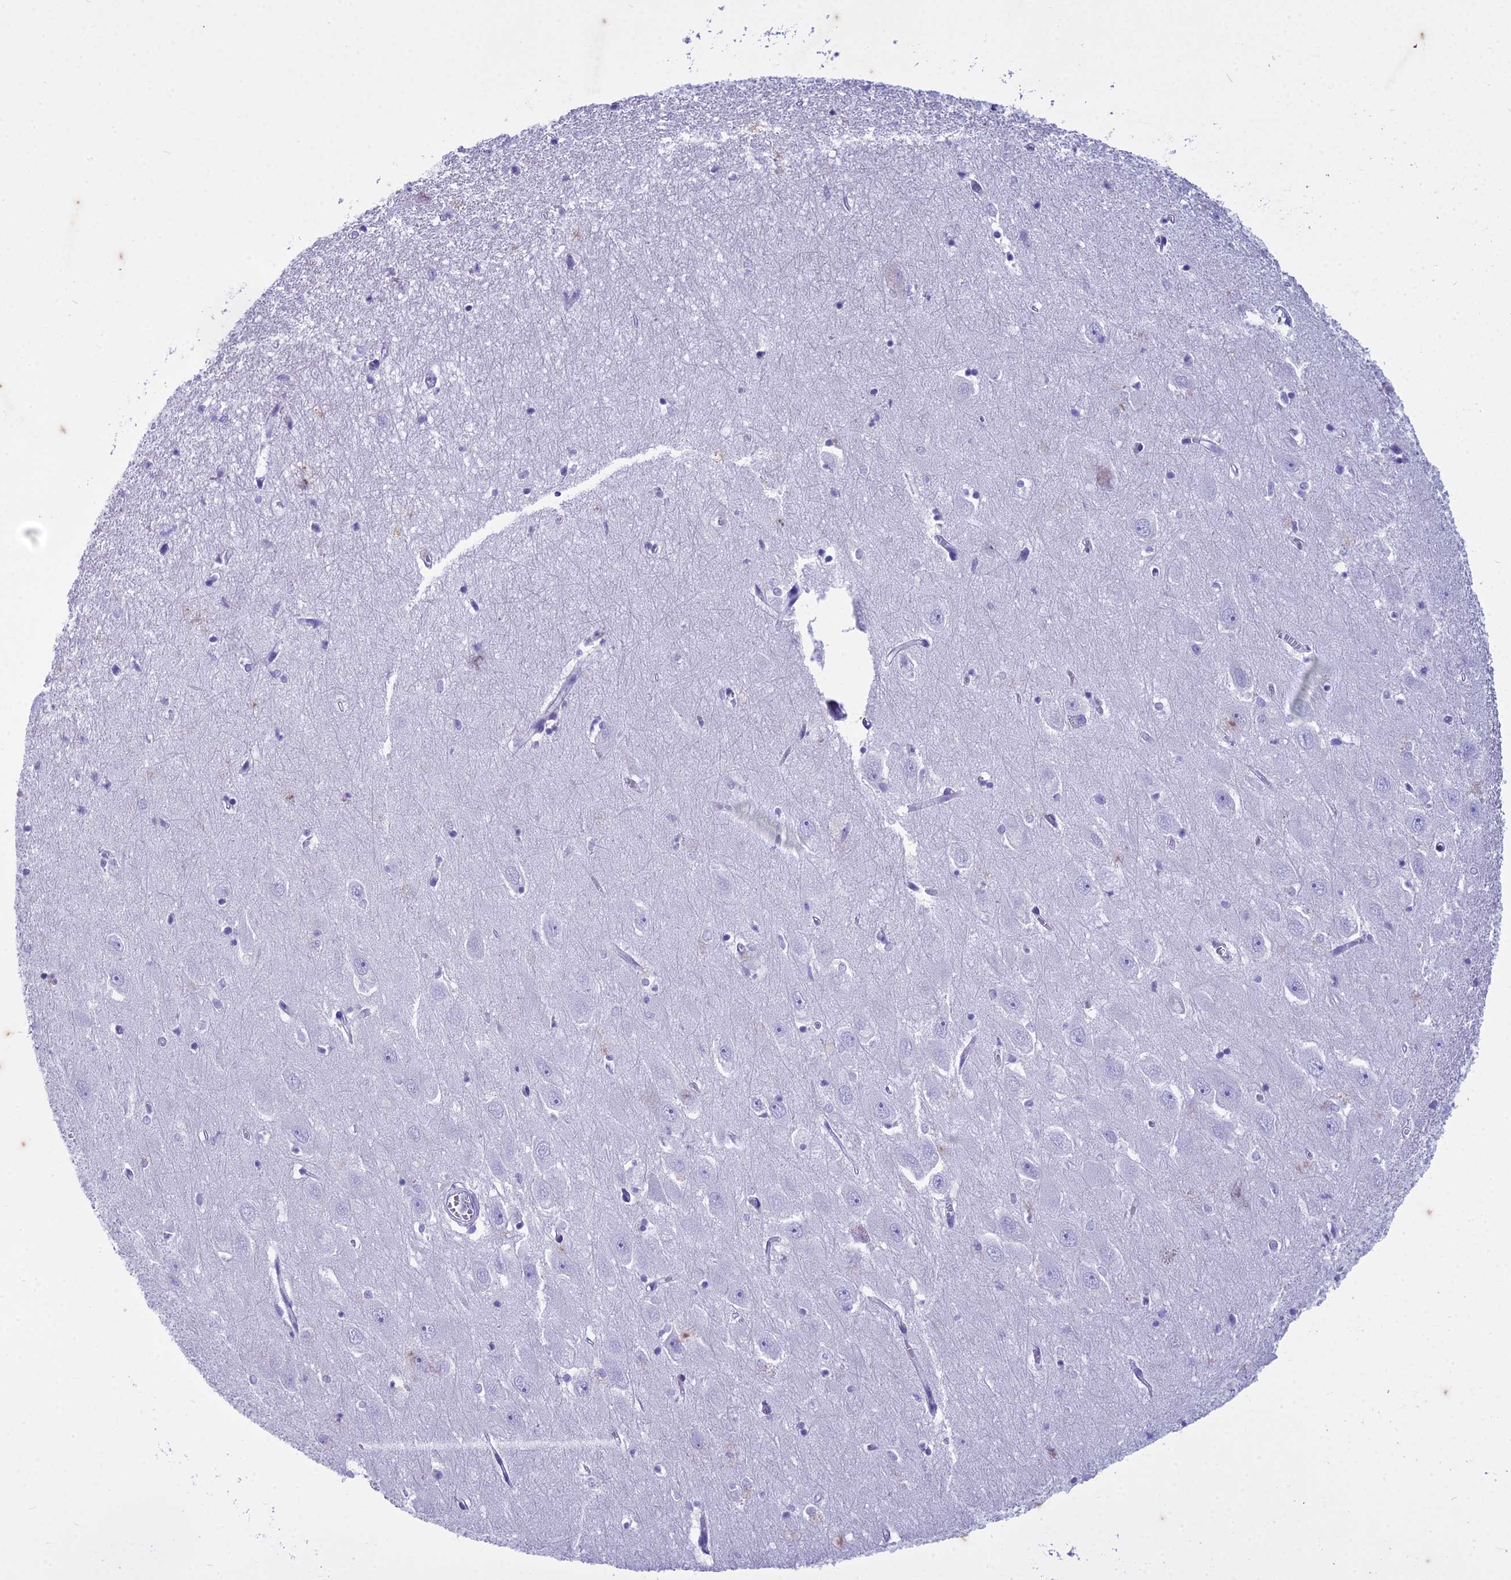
{"staining": {"intensity": "negative", "quantity": "none", "location": "none"}, "tissue": "hippocampus", "cell_type": "Glial cells", "image_type": "normal", "snomed": [{"axis": "morphology", "description": "Normal tissue, NOS"}, {"axis": "topography", "description": "Hippocampus"}], "caption": "Glial cells show no significant positivity in benign hippocampus. Brightfield microscopy of immunohistochemistry (IHC) stained with DAB (3,3'-diaminobenzidine) (brown) and hematoxylin (blue), captured at high magnification.", "gene": "HMGB4", "patient": {"sex": "female", "age": 64}}